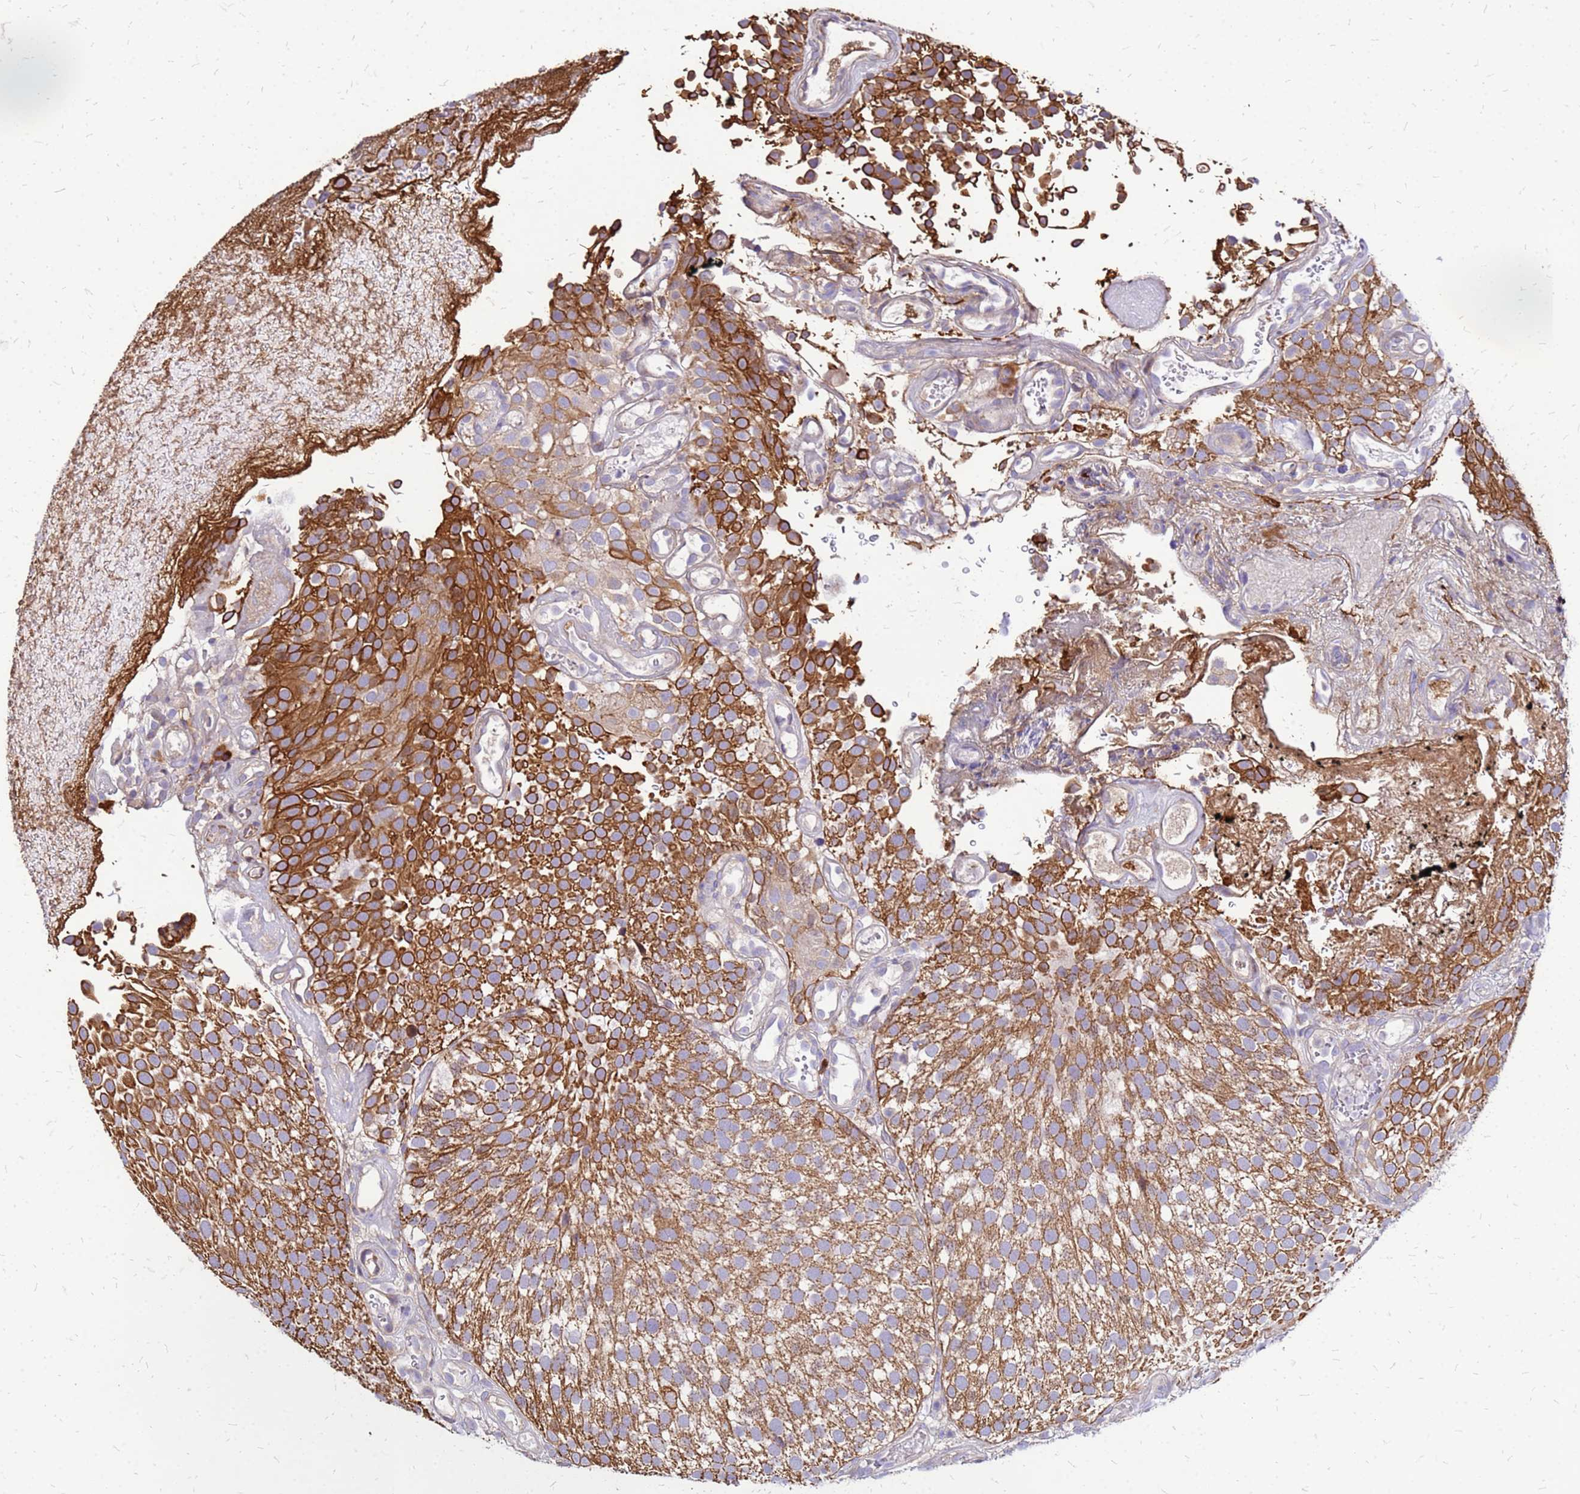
{"staining": {"intensity": "strong", "quantity": ">75%", "location": "cytoplasmic/membranous"}, "tissue": "urothelial cancer", "cell_type": "Tumor cells", "image_type": "cancer", "snomed": [{"axis": "morphology", "description": "Urothelial carcinoma, Low grade"}, {"axis": "topography", "description": "Urinary bladder"}], "caption": "Human low-grade urothelial carcinoma stained for a protein (brown) demonstrates strong cytoplasmic/membranous positive staining in about >75% of tumor cells.", "gene": "VMO1", "patient": {"sex": "male", "age": 78}}